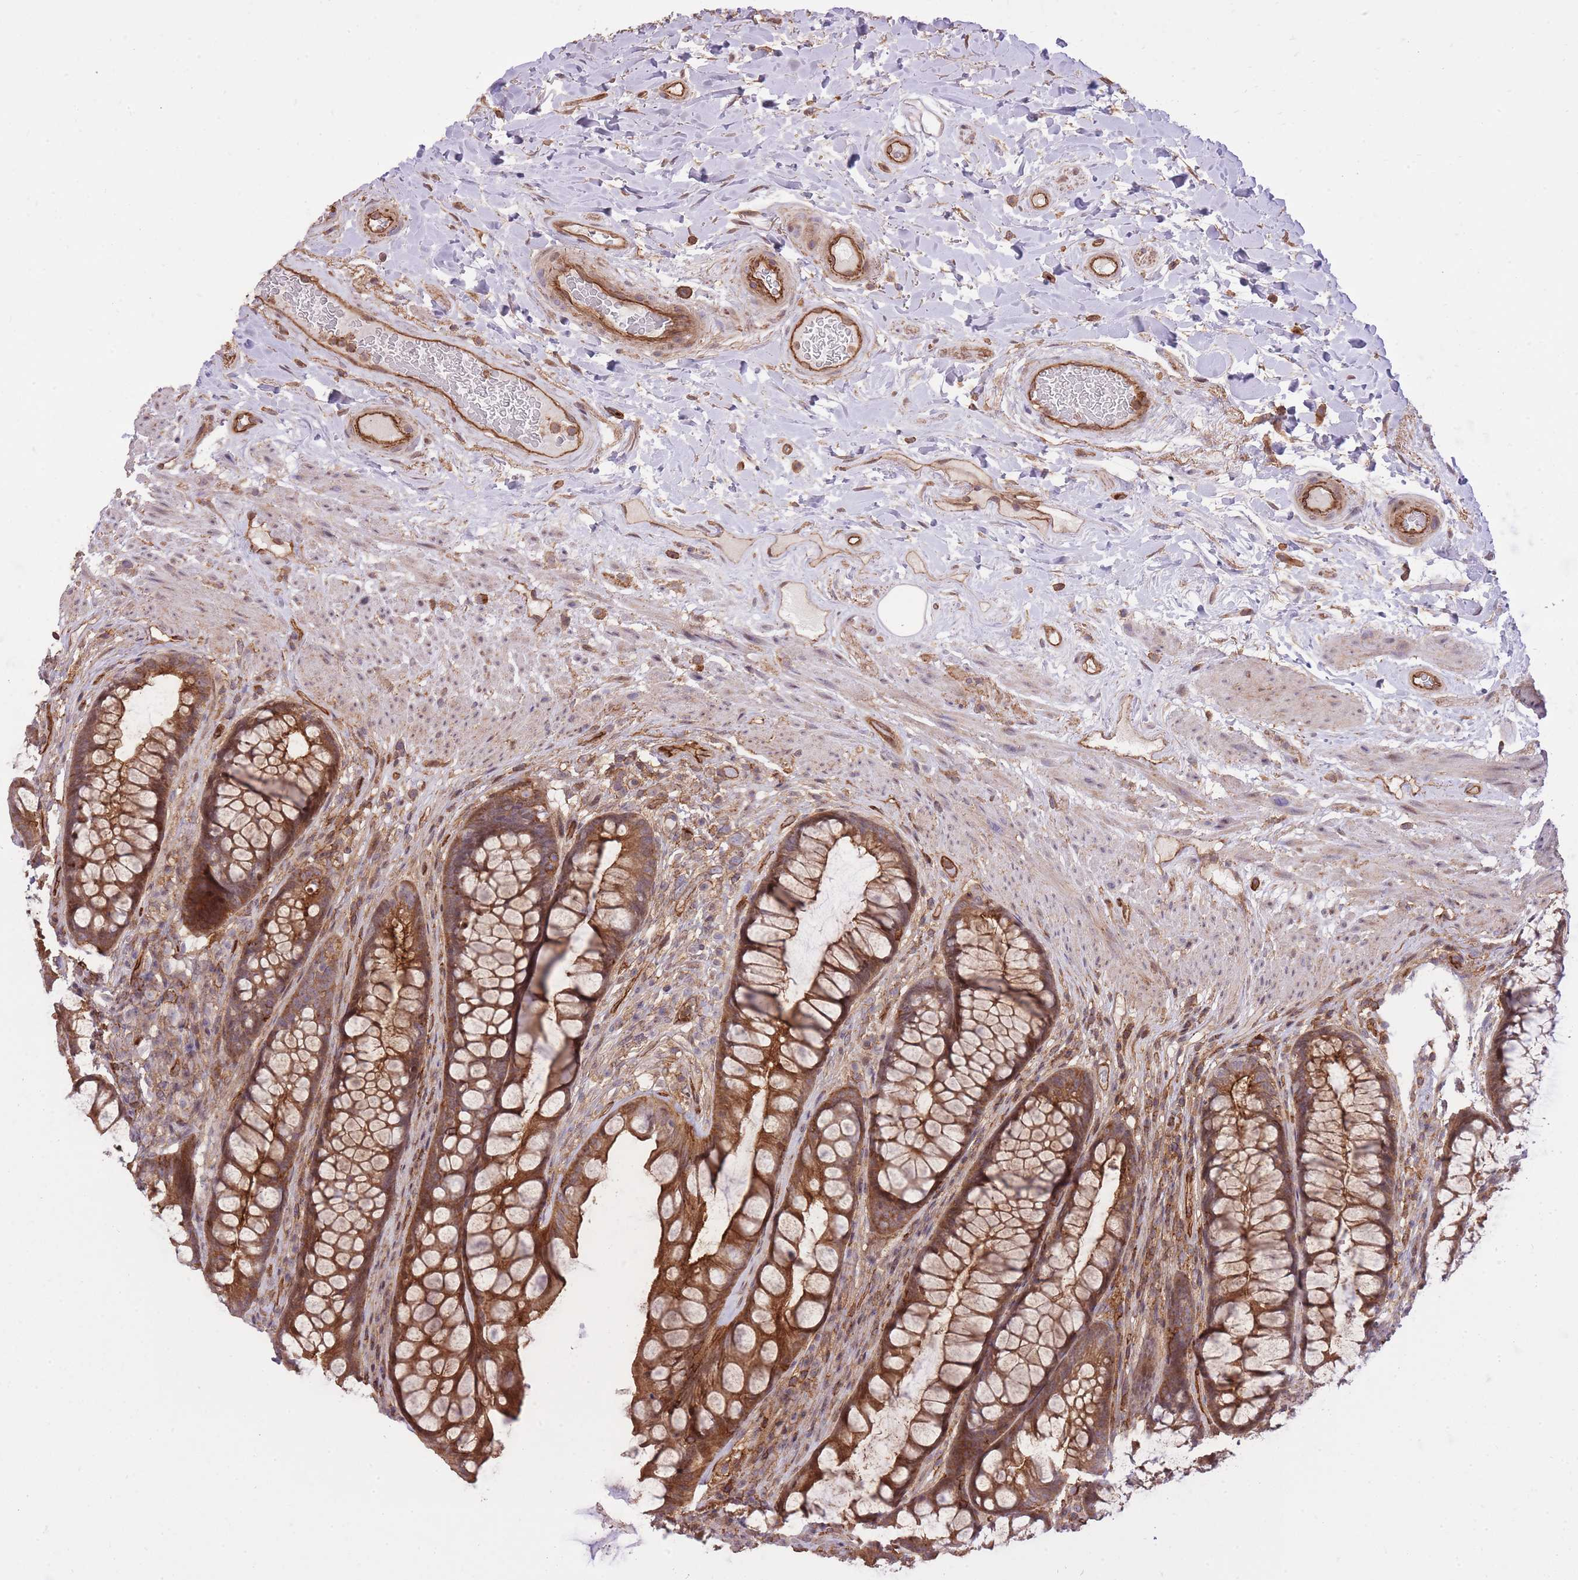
{"staining": {"intensity": "strong", "quantity": ">75%", "location": "cytoplasmic/membranous"}, "tissue": "rectum", "cell_type": "Glandular cells", "image_type": "normal", "snomed": [{"axis": "morphology", "description": "Normal tissue, NOS"}, {"axis": "topography", "description": "Rectum"}], "caption": "Glandular cells show high levels of strong cytoplasmic/membranous expression in about >75% of cells in benign rectum.", "gene": "PLD1", "patient": {"sex": "male", "age": 74}}